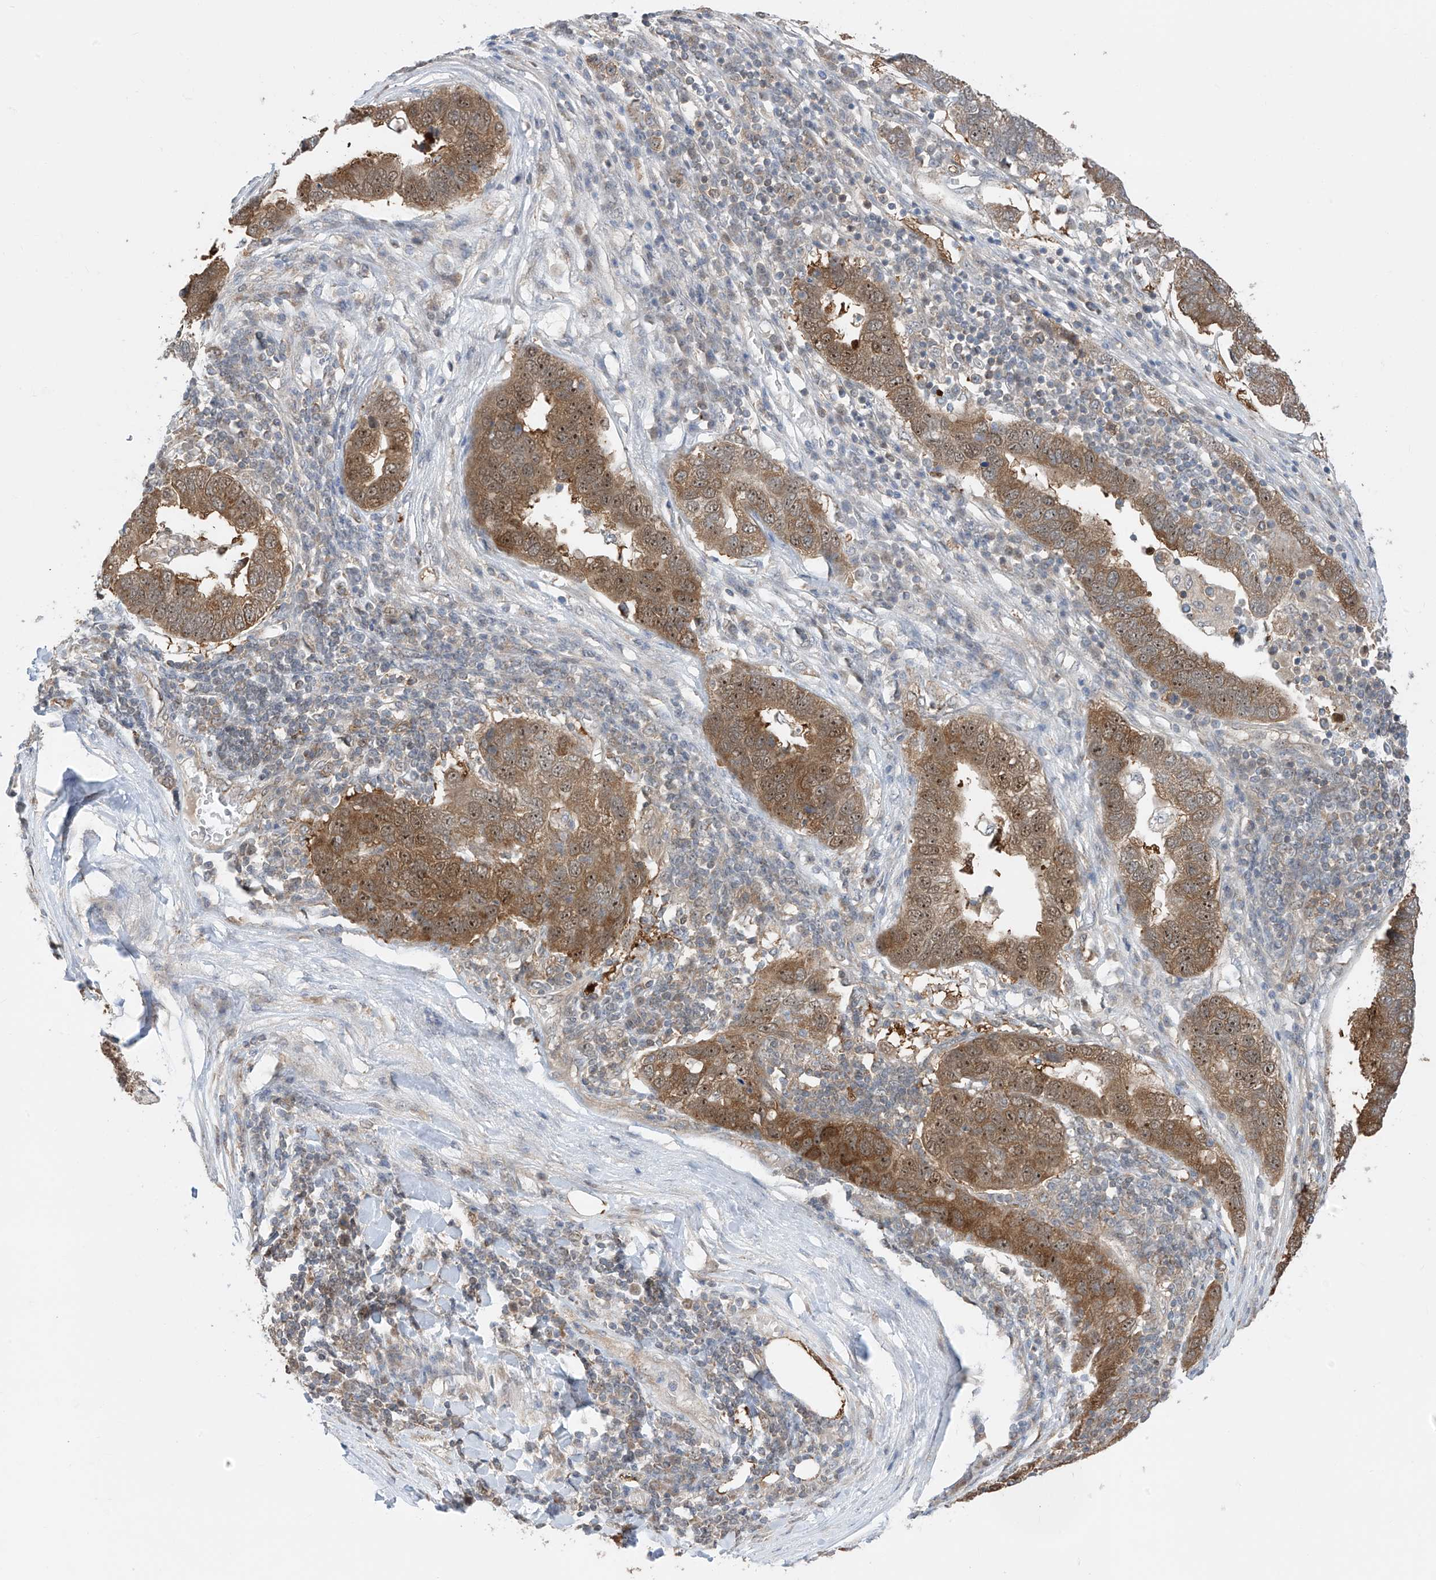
{"staining": {"intensity": "moderate", "quantity": ">75%", "location": "cytoplasmic/membranous,nuclear"}, "tissue": "pancreatic cancer", "cell_type": "Tumor cells", "image_type": "cancer", "snomed": [{"axis": "morphology", "description": "Adenocarcinoma, NOS"}, {"axis": "topography", "description": "Pancreas"}], "caption": "A histopathology image of human pancreatic adenocarcinoma stained for a protein displays moderate cytoplasmic/membranous and nuclear brown staining in tumor cells. (Stains: DAB in brown, nuclei in blue, Microscopy: brightfield microscopy at high magnification).", "gene": "TTC38", "patient": {"sex": "female", "age": 61}}